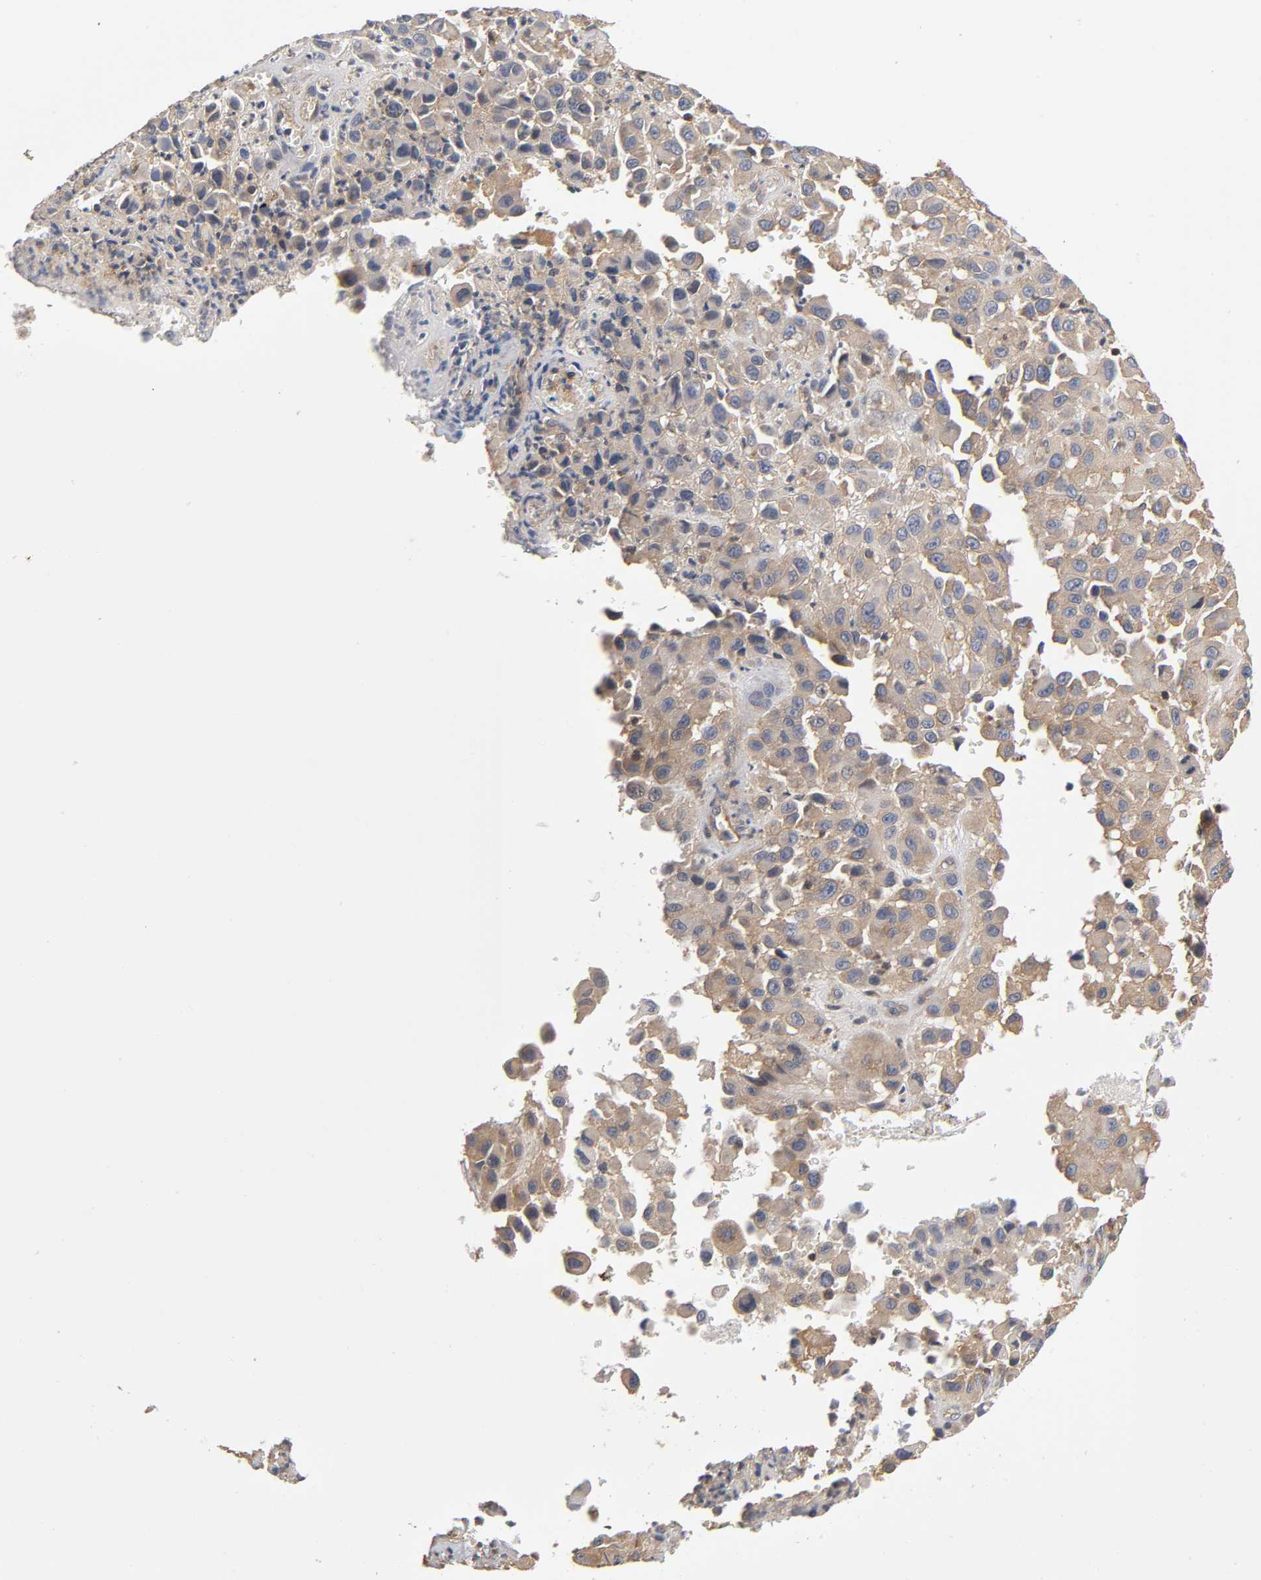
{"staining": {"intensity": "moderate", "quantity": ">75%", "location": "cytoplasmic/membranous"}, "tissue": "melanoma", "cell_type": "Tumor cells", "image_type": "cancer", "snomed": [{"axis": "morphology", "description": "Malignant melanoma, NOS"}, {"axis": "topography", "description": "Skin"}], "caption": "Malignant melanoma stained with a protein marker reveals moderate staining in tumor cells.", "gene": "ACTR2", "patient": {"sex": "female", "age": 21}}